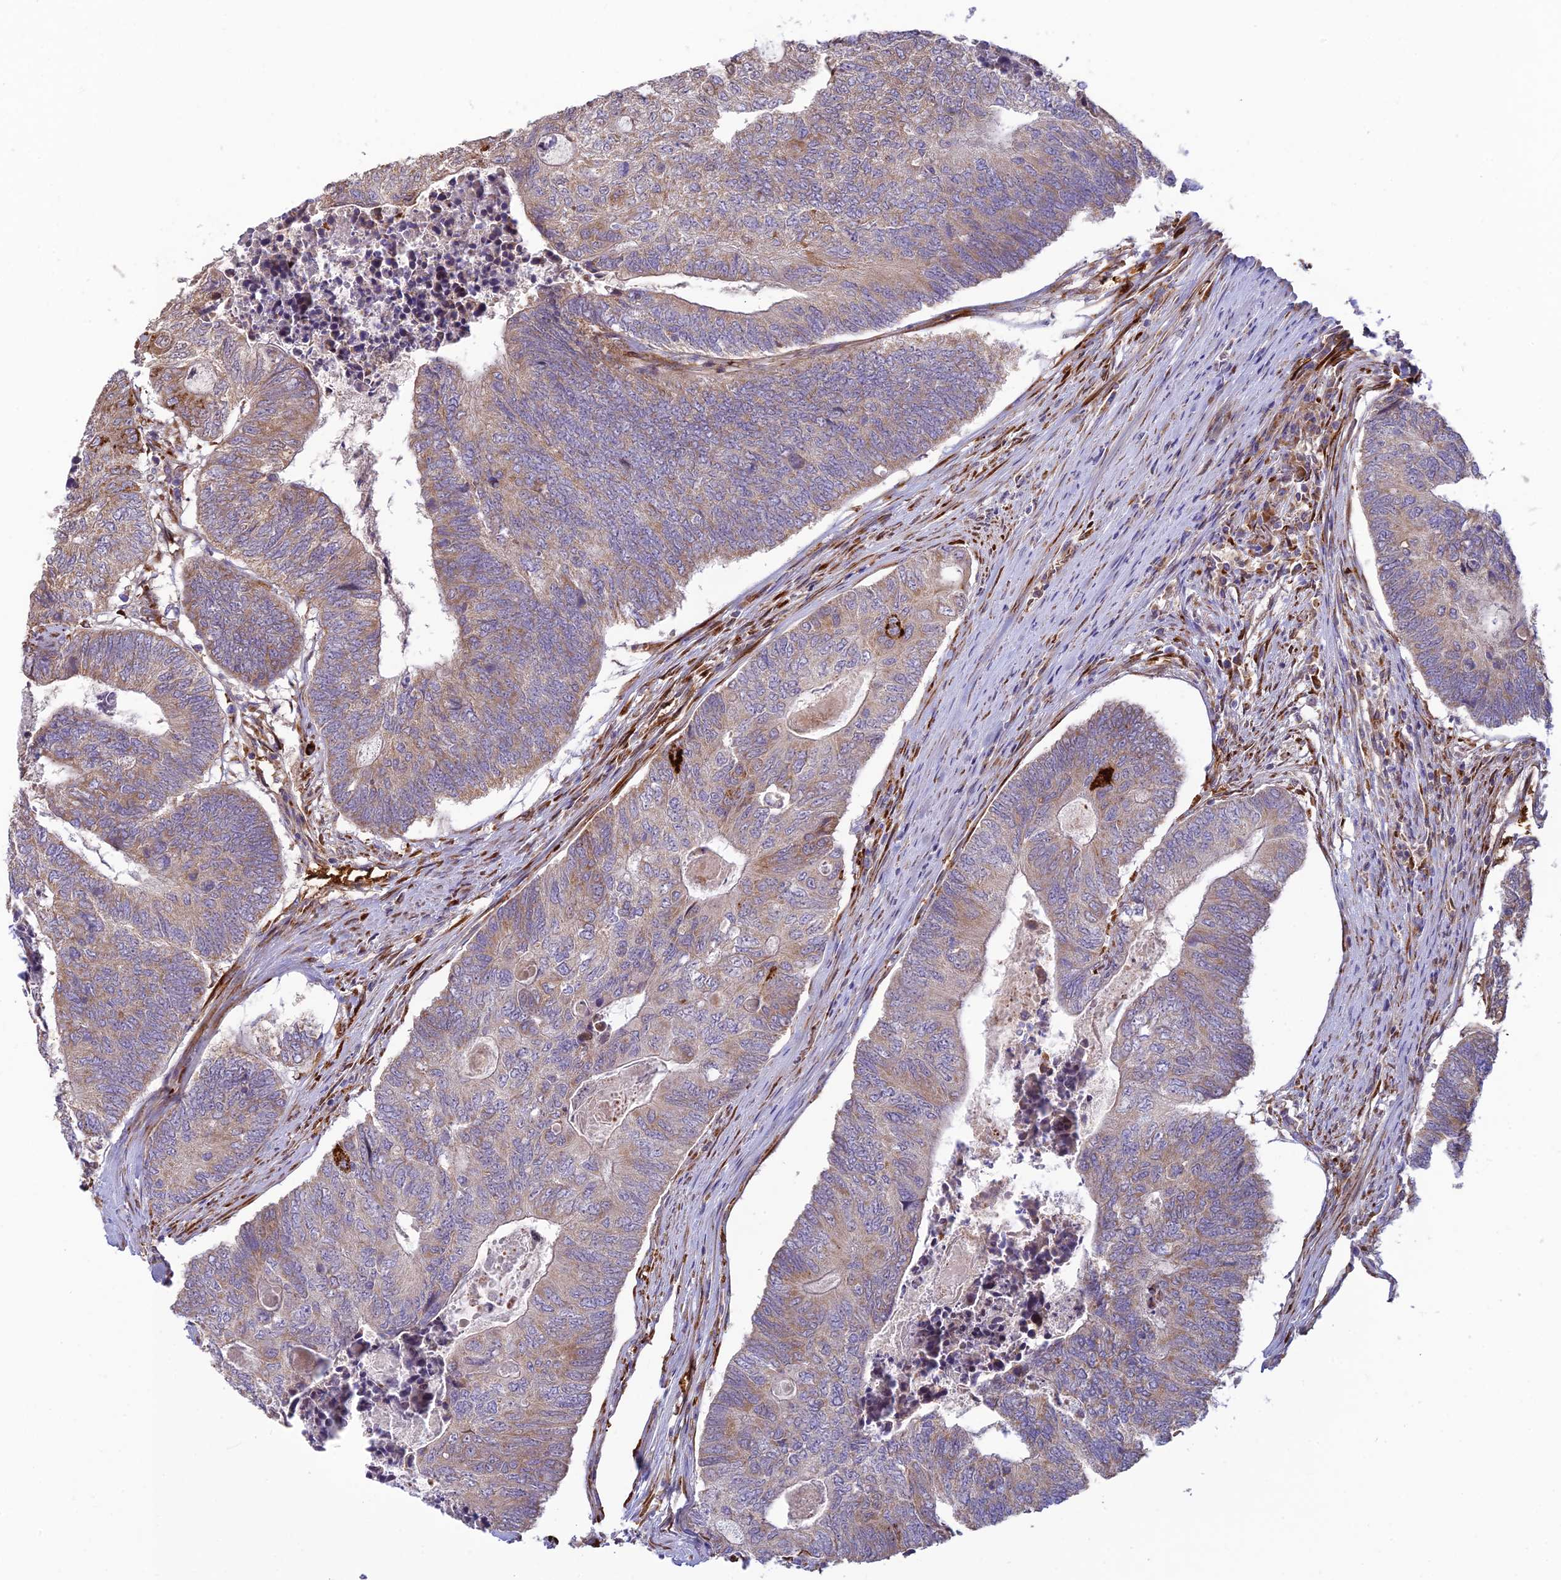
{"staining": {"intensity": "moderate", "quantity": "<25%", "location": "cytoplasmic/membranous"}, "tissue": "colorectal cancer", "cell_type": "Tumor cells", "image_type": "cancer", "snomed": [{"axis": "morphology", "description": "Adenocarcinoma, NOS"}, {"axis": "topography", "description": "Colon"}], "caption": "The image shows immunohistochemical staining of colorectal adenocarcinoma. There is moderate cytoplasmic/membranous staining is appreciated in about <25% of tumor cells. (Stains: DAB (3,3'-diaminobenzidine) in brown, nuclei in blue, Microscopy: brightfield microscopy at high magnification).", "gene": "UFSP2", "patient": {"sex": "female", "age": 67}}